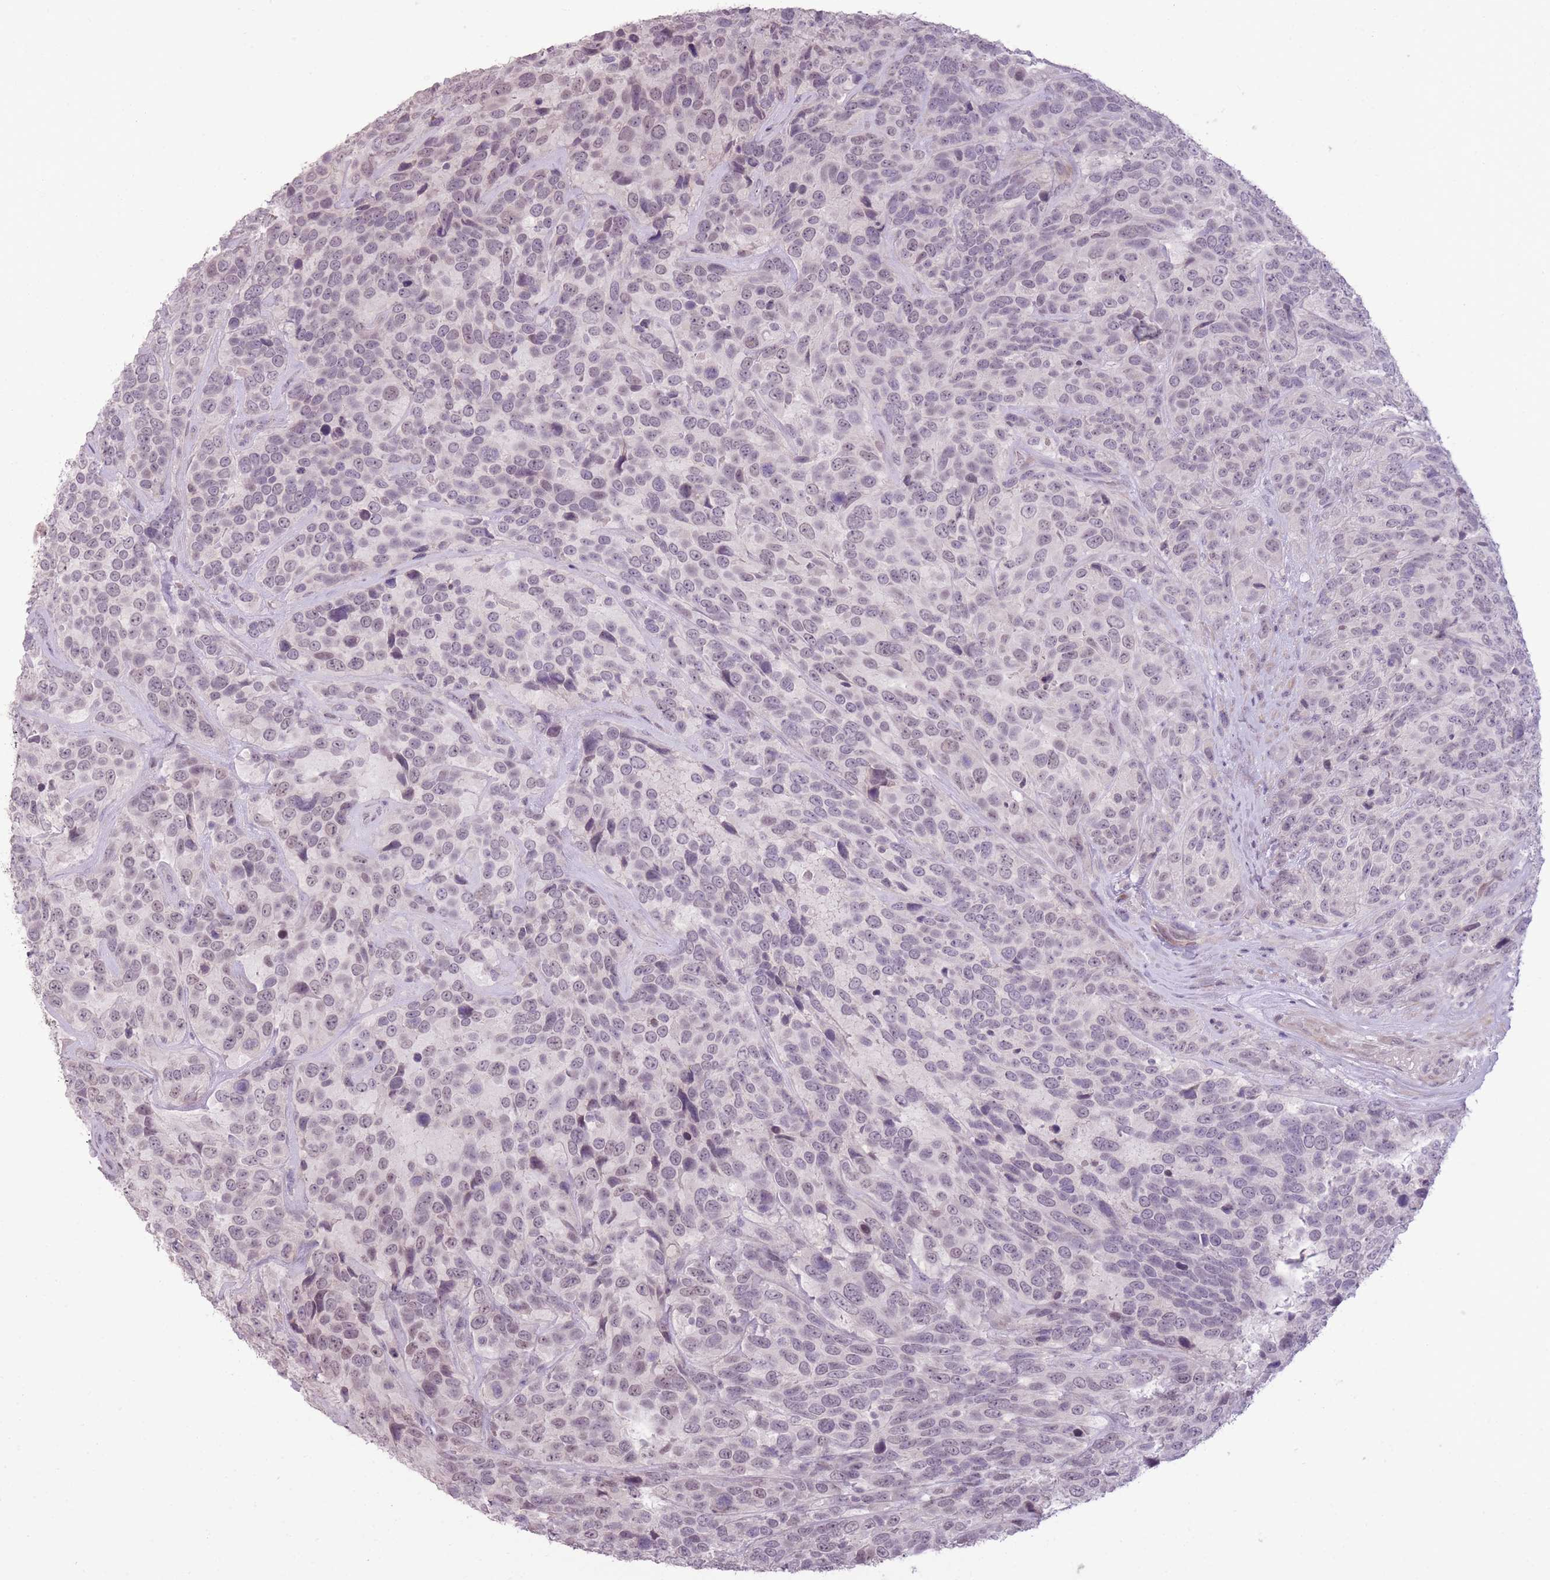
{"staining": {"intensity": "weak", "quantity": "<25%", "location": "nuclear"}, "tissue": "urothelial cancer", "cell_type": "Tumor cells", "image_type": "cancer", "snomed": [{"axis": "morphology", "description": "Urothelial carcinoma, High grade"}, {"axis": "topography", "description": "Urinary bladder"}], "caption": "The micrograph demonstrates no significant positivity in tumor cells of urothelial carcinoma (high-grade). (DAB immunohistochemistry (IHC) visualized using brightfield microscopy, high magnification).", "gene": "ZBTB24", "patient": {"sex": "female", "age": 70}}